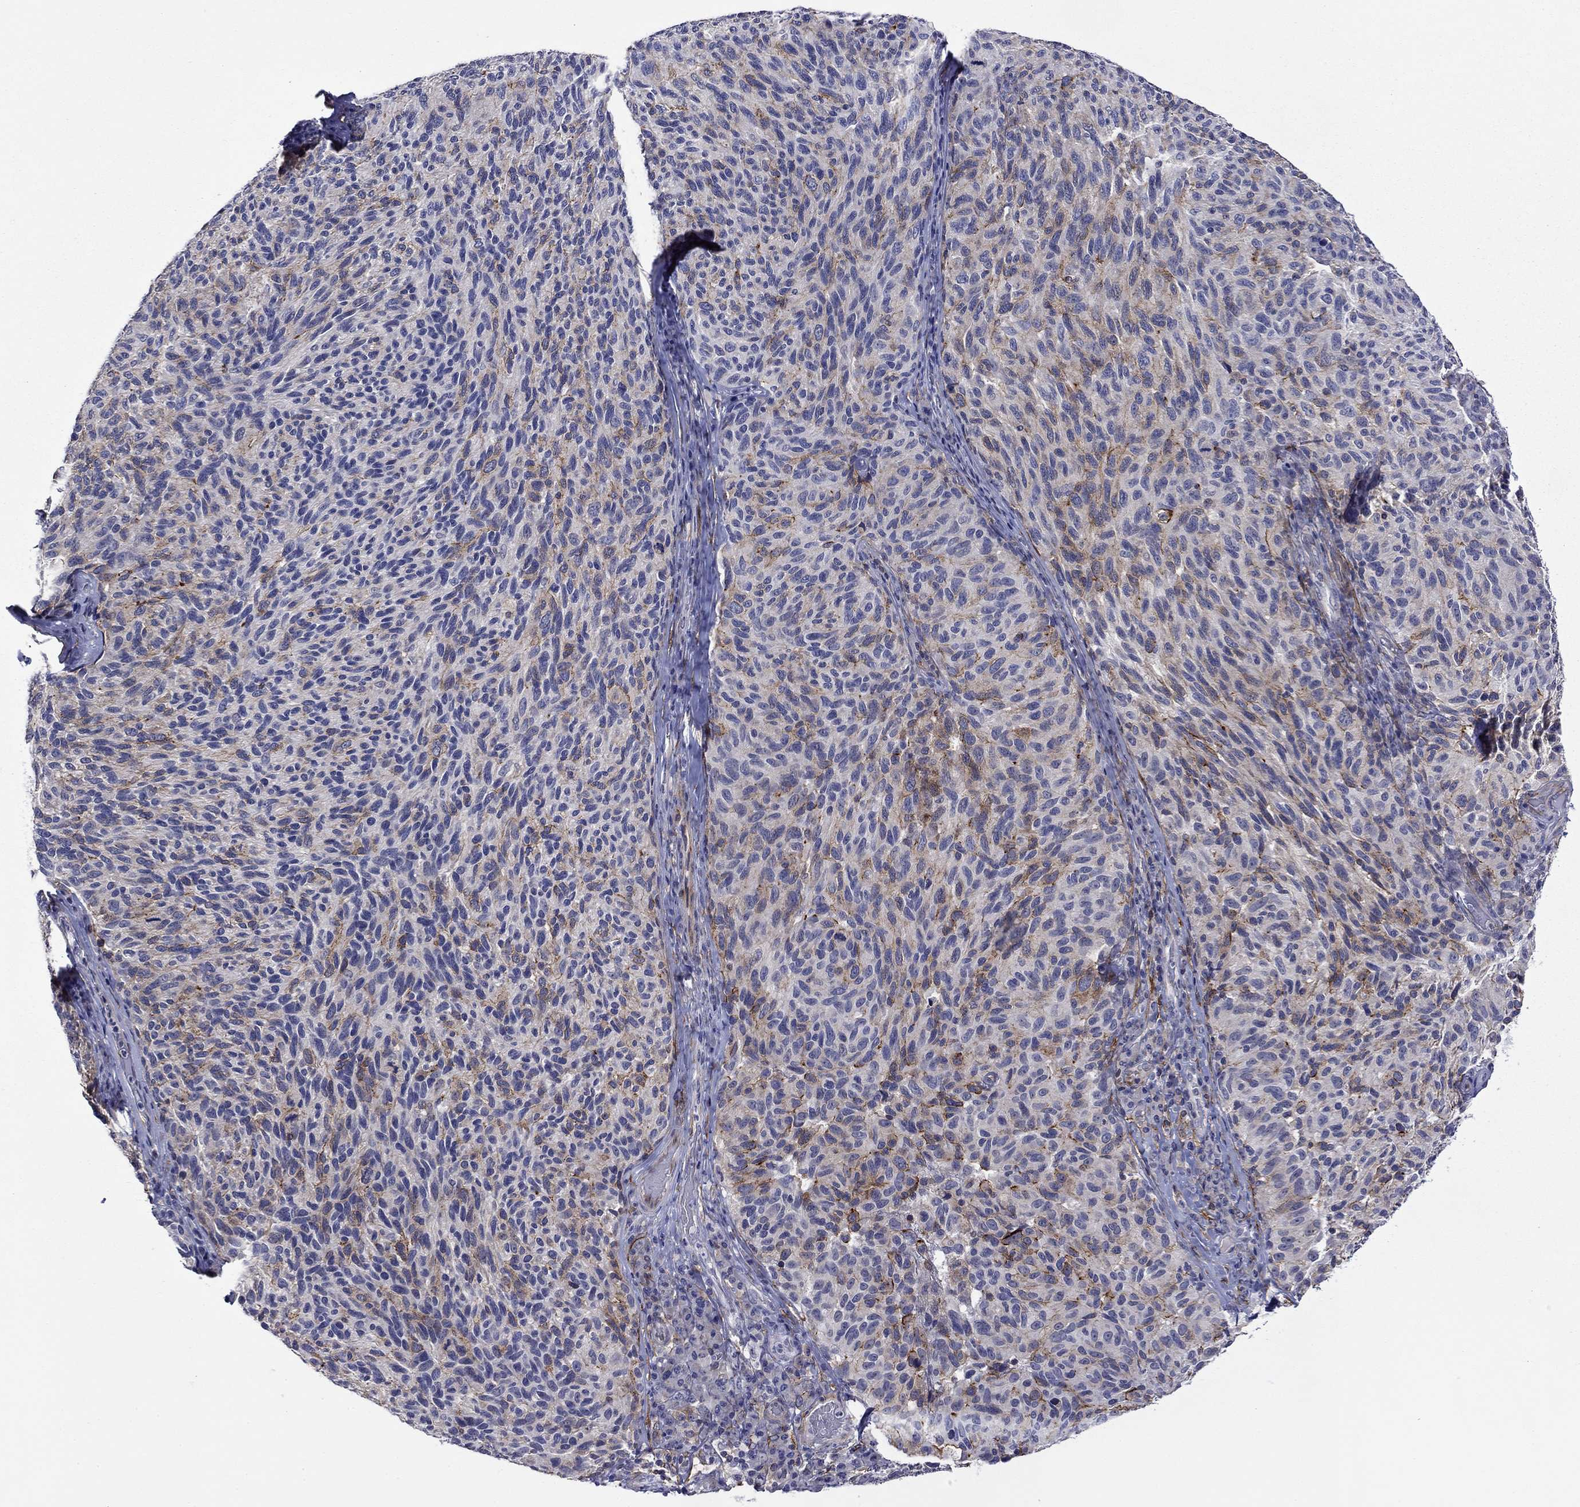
{"staining": {"intensity": "strong", "quantity": "<25%", "location": "cytoplasmic/membranous"}, "tissue": "melanoma", "cell_type": "Tumor cells", "image_type": "cancer", "snomed": [{"axis": "morphology", "description": "Malignant melanoma, NOS"}, {"axis": "topography", "description": "Skin"}], "caption": "Immunohistochemistry (IHC) image of human melanoma stained for a protein (brown), which exhibits medium levels of strong cytoplasmic/membranous expression in about <25% of tumor cells.", "gene": "LMO7", "patient": {"sex": "female", "age": 73}}